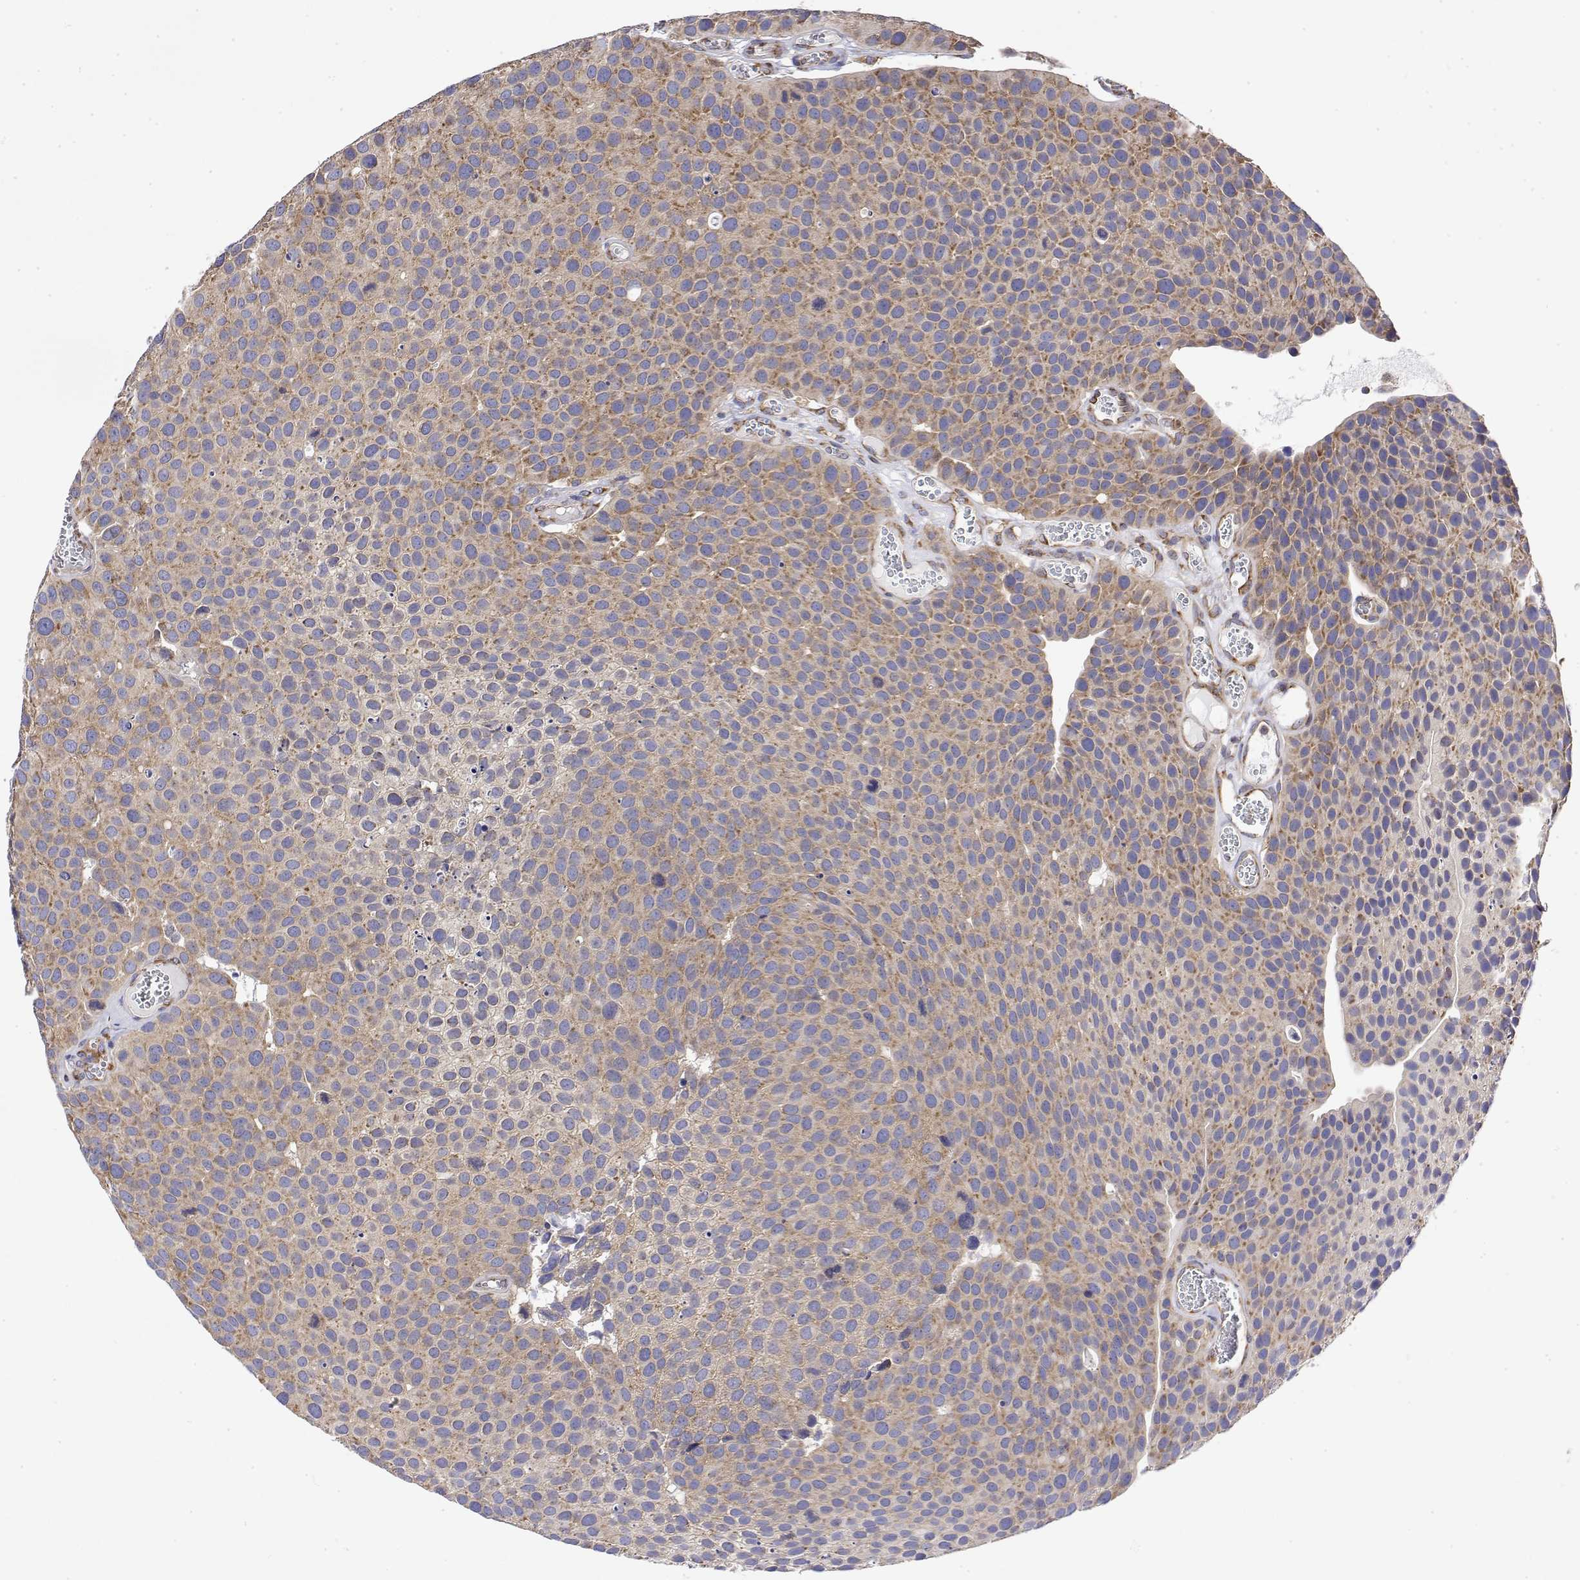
{"staining": {"intensity": "weak", "quantity": "25%-75%", "location": "cytoplasmic/membranous"}, "tissue": "urothelial cancer", "cell_type": "Tumor cells", "image_type": "cancer", "snomed": [{"axis": "morphology", "description": "Urothelial carcinoma, Low grade"}, {"axis": "topography", "description": "Urinary bladder"}], "caption": "Protein expression analysis of low-grade urothelial carcinoma reveals weak cytoplasmic/membranous staining in approximately 25%-75% of tumor cells.", "gene": "EEF1G", "patient": {"sex": "female", "age": 69}}